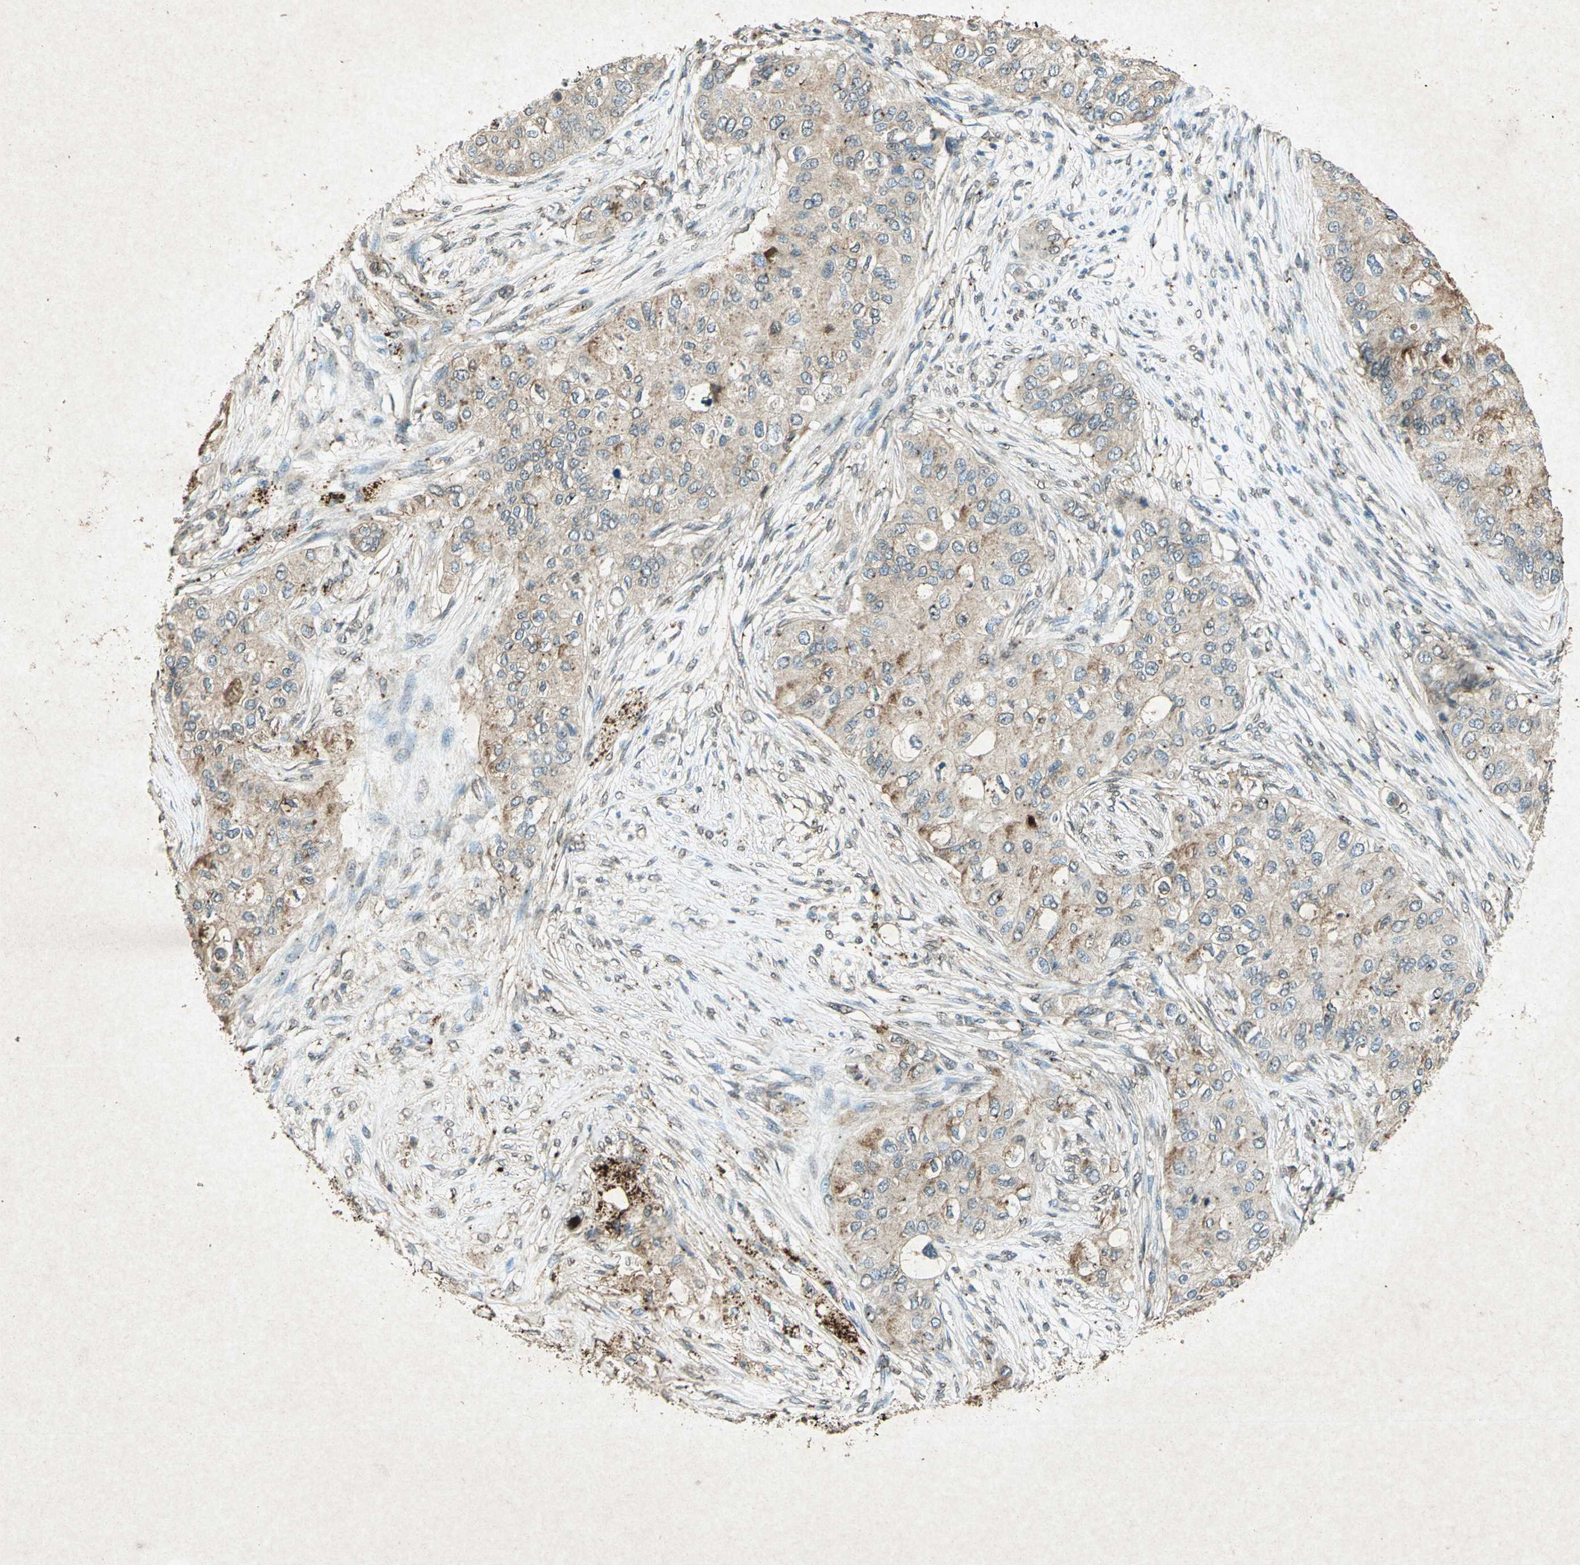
{"staining": {"intensity": "weak", "quantity": ">75%", "location": "cytoplasmic/membranous"}, "tissue": "breast cancer", "cell_type": "Tumor cells", "image_type": "cancer", "snomed": [{"axis": "morphology", "description": "Normal tissue, NOS"}, {"axis": "morphology", "description": "Duct carcinoma"}, {"axis": "topography", "description": "Breast"}], "caption": "An IHC histopathology image of tumor tissue is shown. Protein staining in brown labels weak cytoplasmic/membranous positivity in breast cancer within tumor cells. (DAB = brown stain, brightfield microscopy at high magnification).", "gene": "PSEN1", "patient": {"sex": "female", "age": 49}}